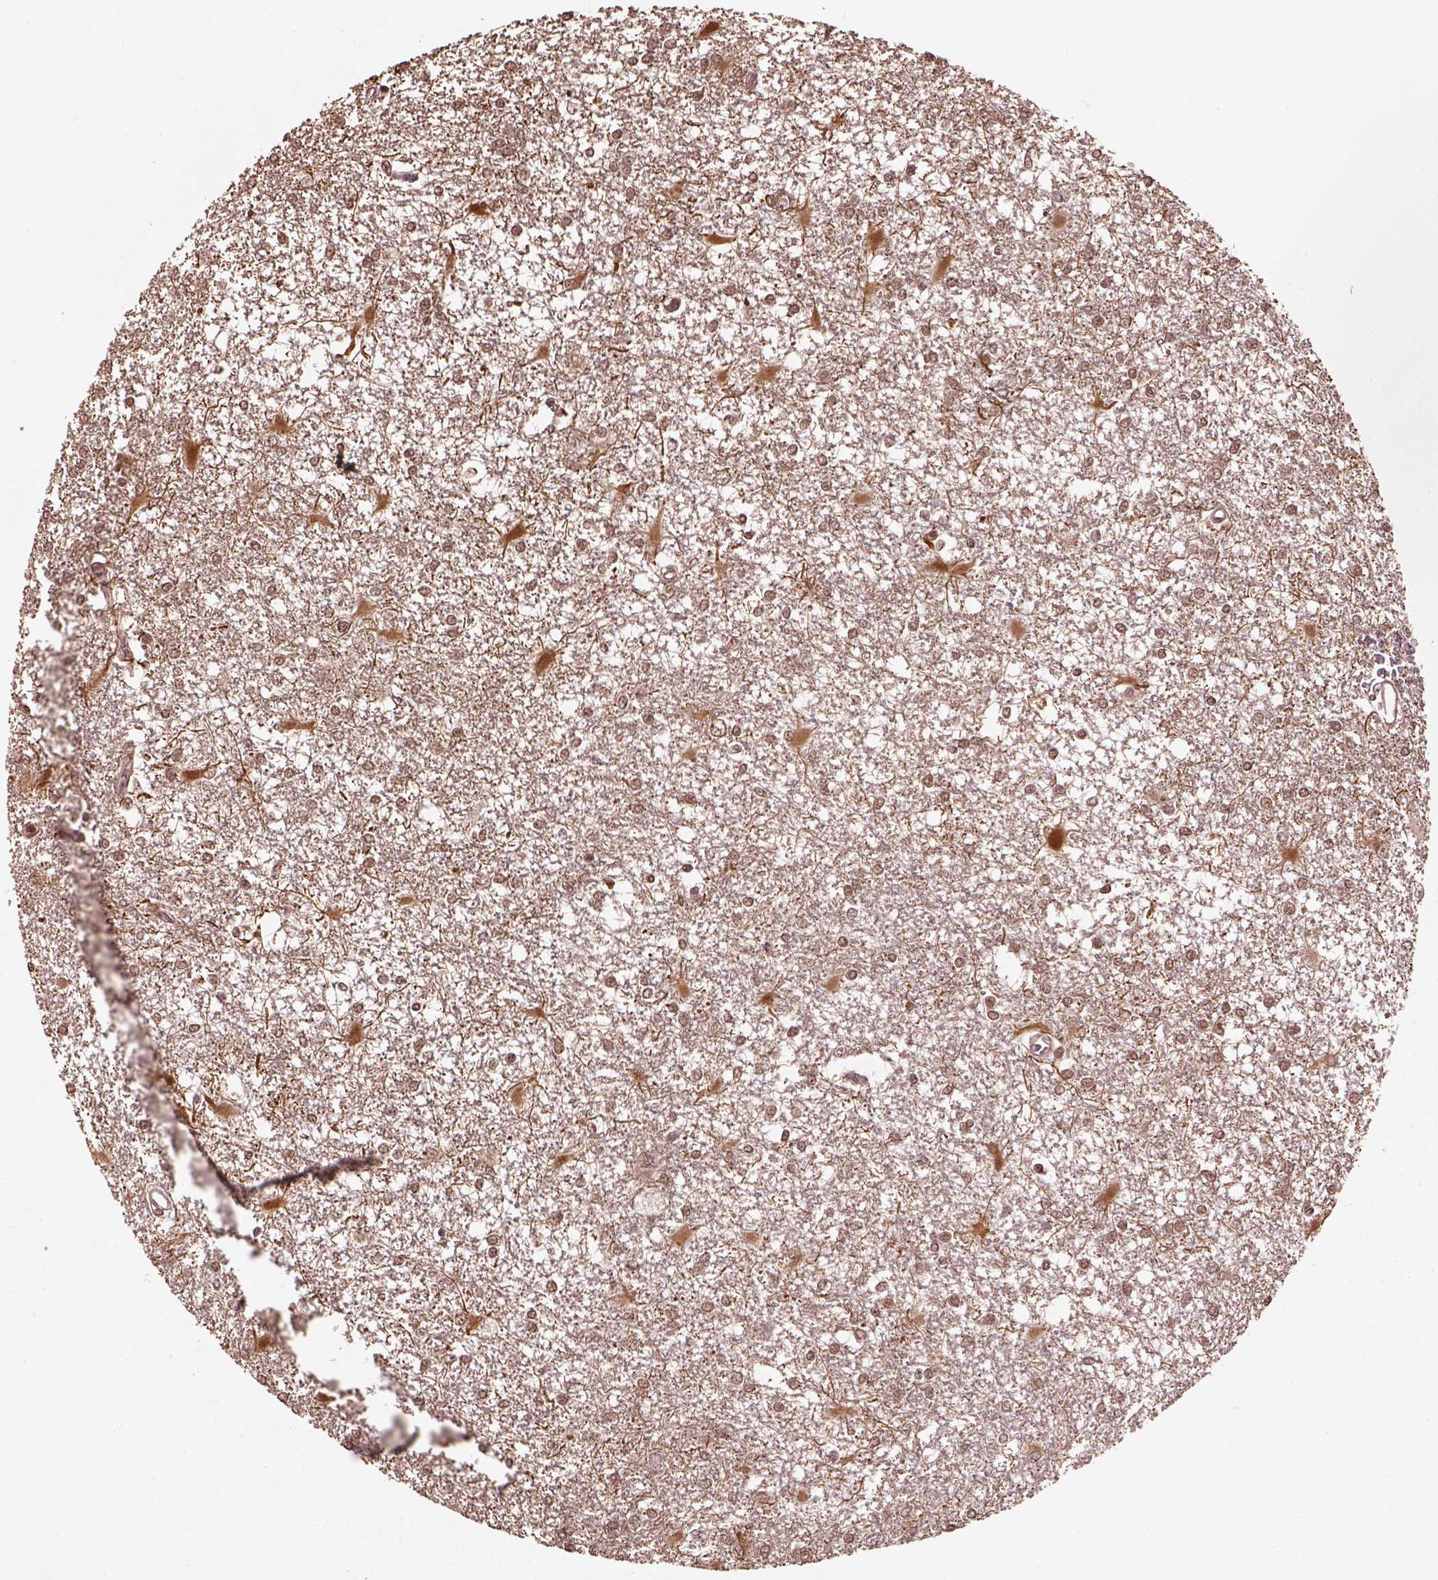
{"staining": {"intensity": "moderate", "quantity": ">75%", "location": "nuclear"}, "tissue": "glioma", "cell_type": "Tumor cells", "image_type": "cancer", "snomed": [{"axis": "morphology", "description": "Glioma, malignant, High grade"}, {"axis": "topography", "description": "Cerebral cortex"}], "caption": "Glioma tissue shows moderate nuclear positivity in approximately >75% of tumor cells, visualized by immunohistochemistry.", "gene": "BRD9", "patient": {"sex": "male", "age": 79}}